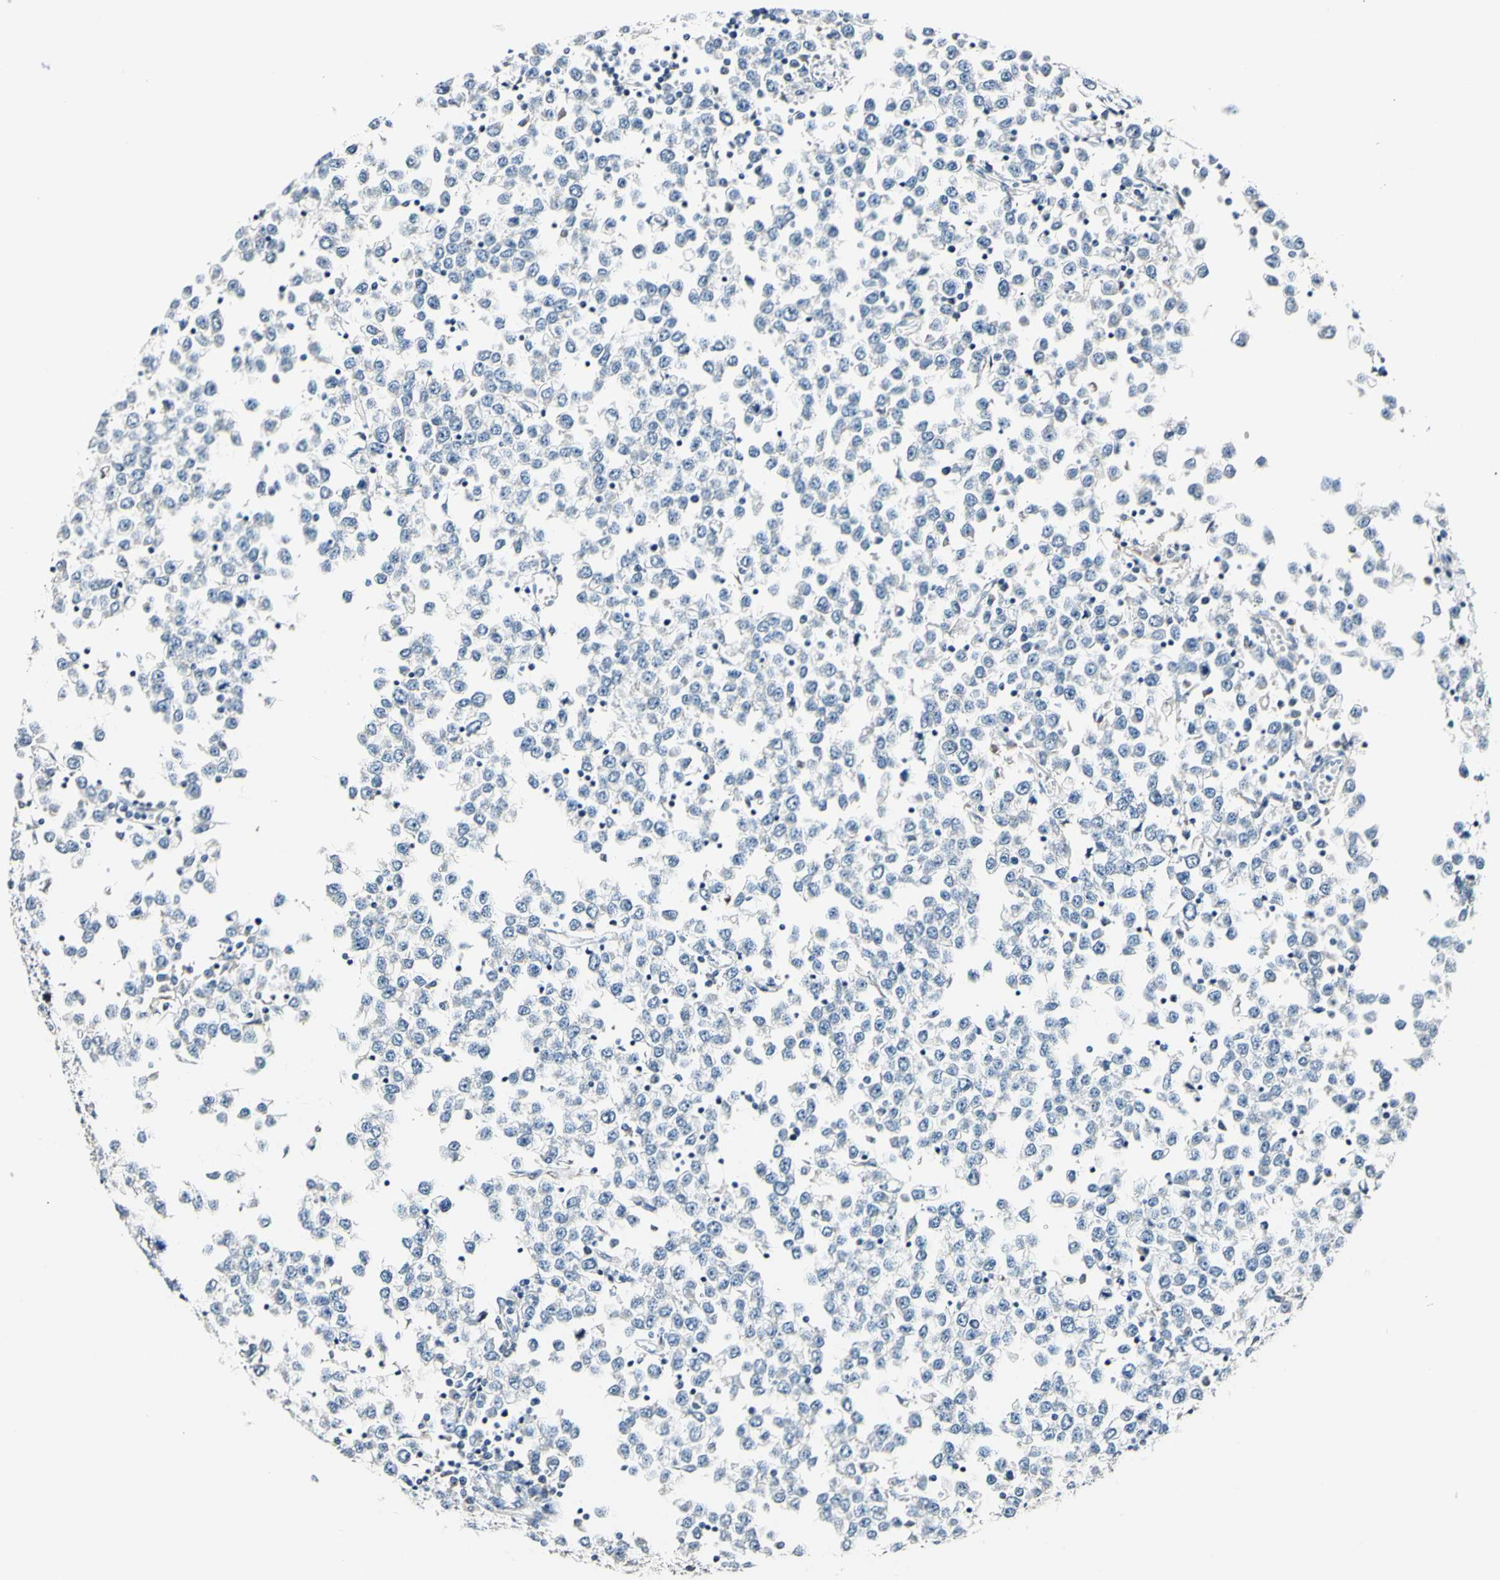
{"staining": {"intensity": "negative", "quantity": "none", "location": "none"}, "tissue": "testis cancer", "cell_type": "Tumor cells", "image_type": "cancer", "snomed": [{"axis": "morphology", "description": "Seminoma, NOS"}, {"axis": "topography", "description": "Testis"}], "caption": "There is no significant staining in tumor cells of testis cancer (seminoma).", "gene": "COL6A3", "patient": {"sex": "male", "age": 65}}